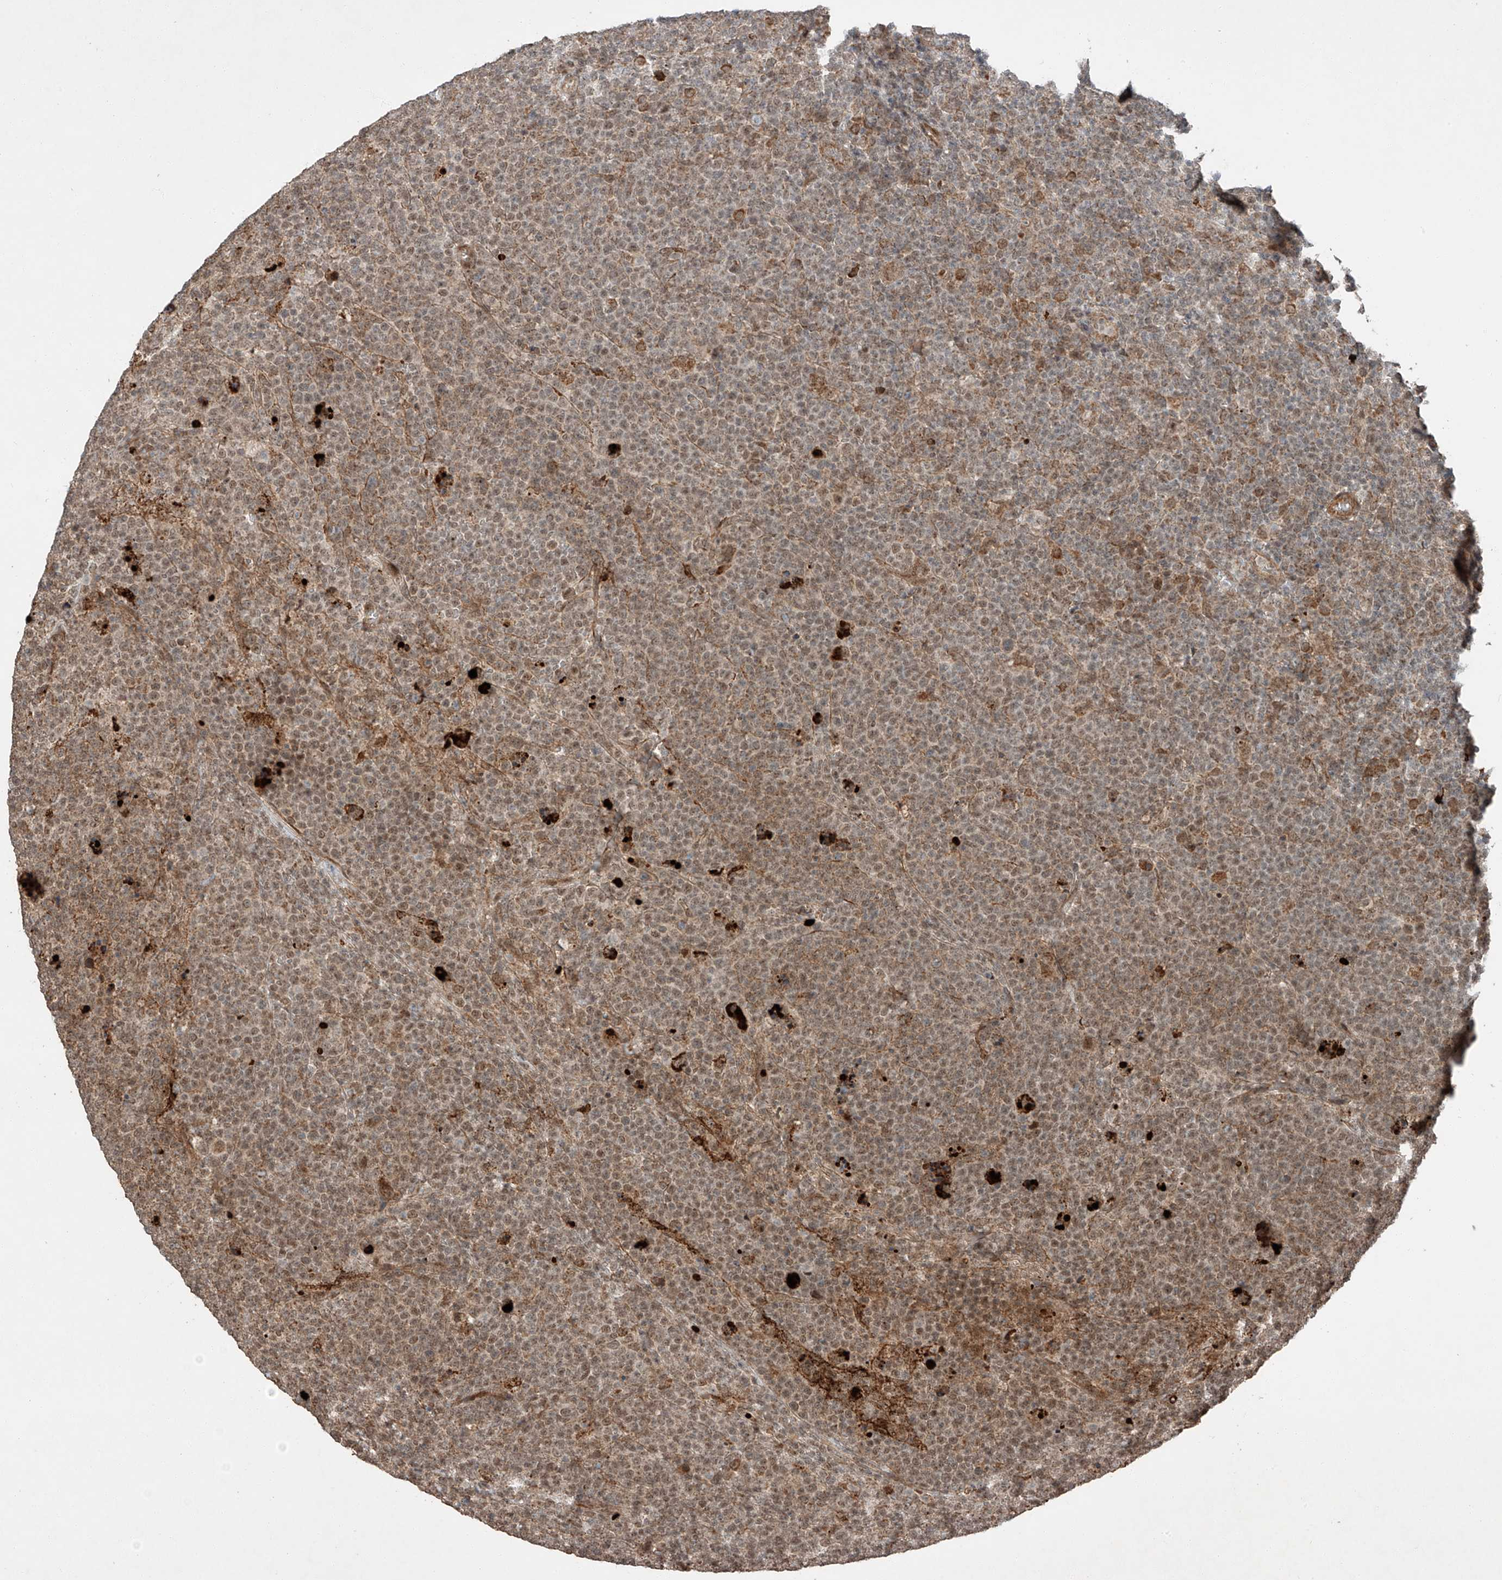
{"staining": {"intensity": "moderate", "quantity": ">75%", "location": "cytoplasmic/membranous,nuclear"}, "tissue": "lymphoma", "cell_type": "Tumor cells", "image_type": "cancer", "snomed": [{"axis": "morphology", "description": "Malignant lymphoma, non-Hodgkin's type, High grade"}, {"axis": "topography", "description": "Lymph node"}], "caption": "This histopathology image shows malignant lymphoma, non-Hodgkin's type (high-grade) stained with IHC to label a protein in brown. The cytoplasmic/membranous and nuclear of tumor cells show moderate positivity for the protein. Nuclei are counter-stained blue.", "gene": "ZNF620", "patient": {"sex": "male", "age": 61}}